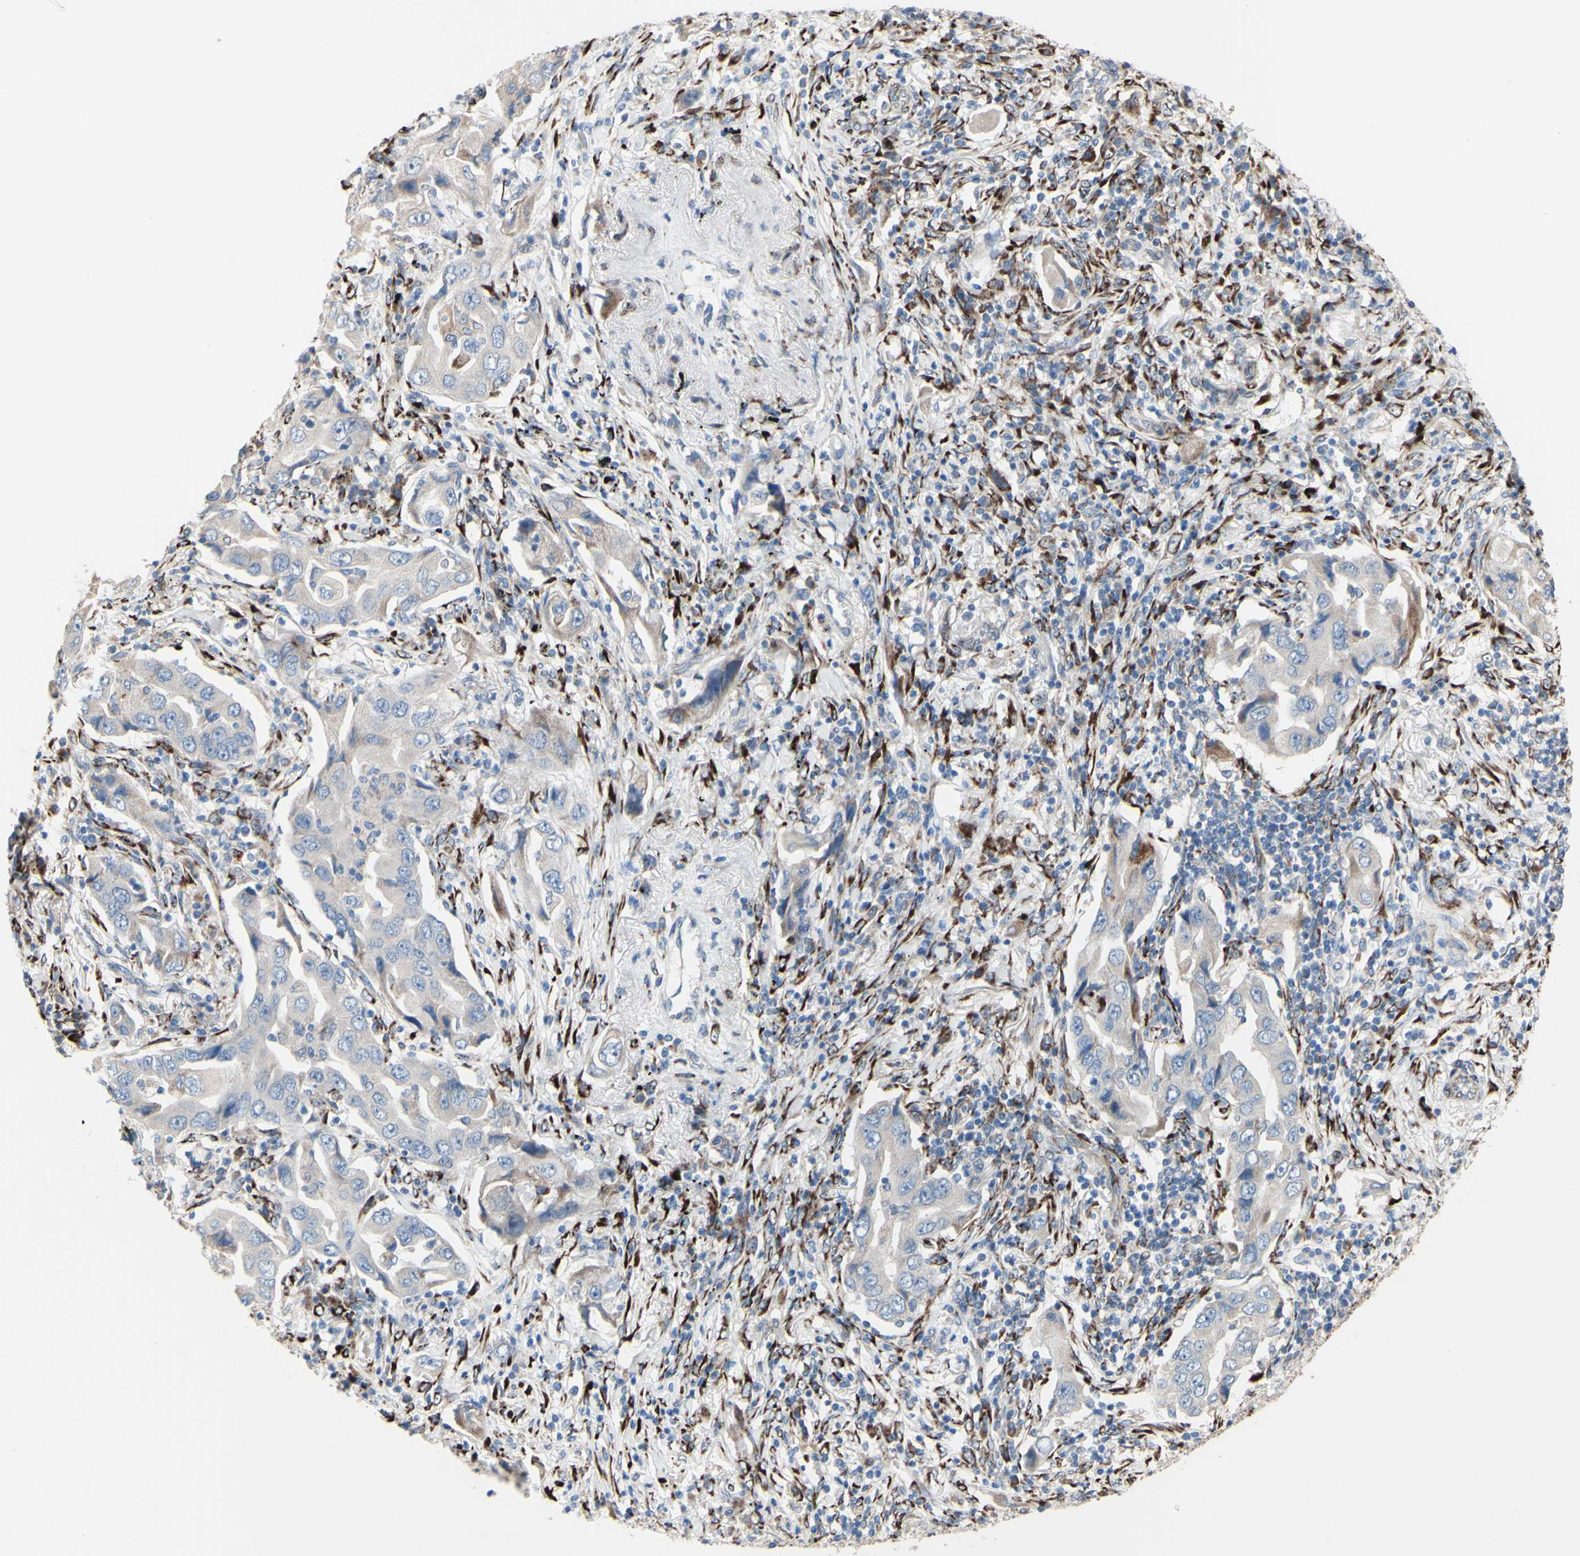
{"staining": {"intensity": "weak", "quantity": "<25%", "location": "cytoplasmic/membranous"}, "tissue": "lung cancer", "cell_type": "Tumor cells", "image_type": "cancer", "snomed": [{"axis": "morphology", "description": "Adenocarcinoma, NOS"}, {"axis": "topography", "description": "Lung"}], "caption": "Lung cancer (adenocarcinoma) stained for a protein using immunohistochemistry (IHC) demonstrates no expression tumor cells.", "gene": "AGPAT5", "patient": {"sex": "female", "age": 65}}